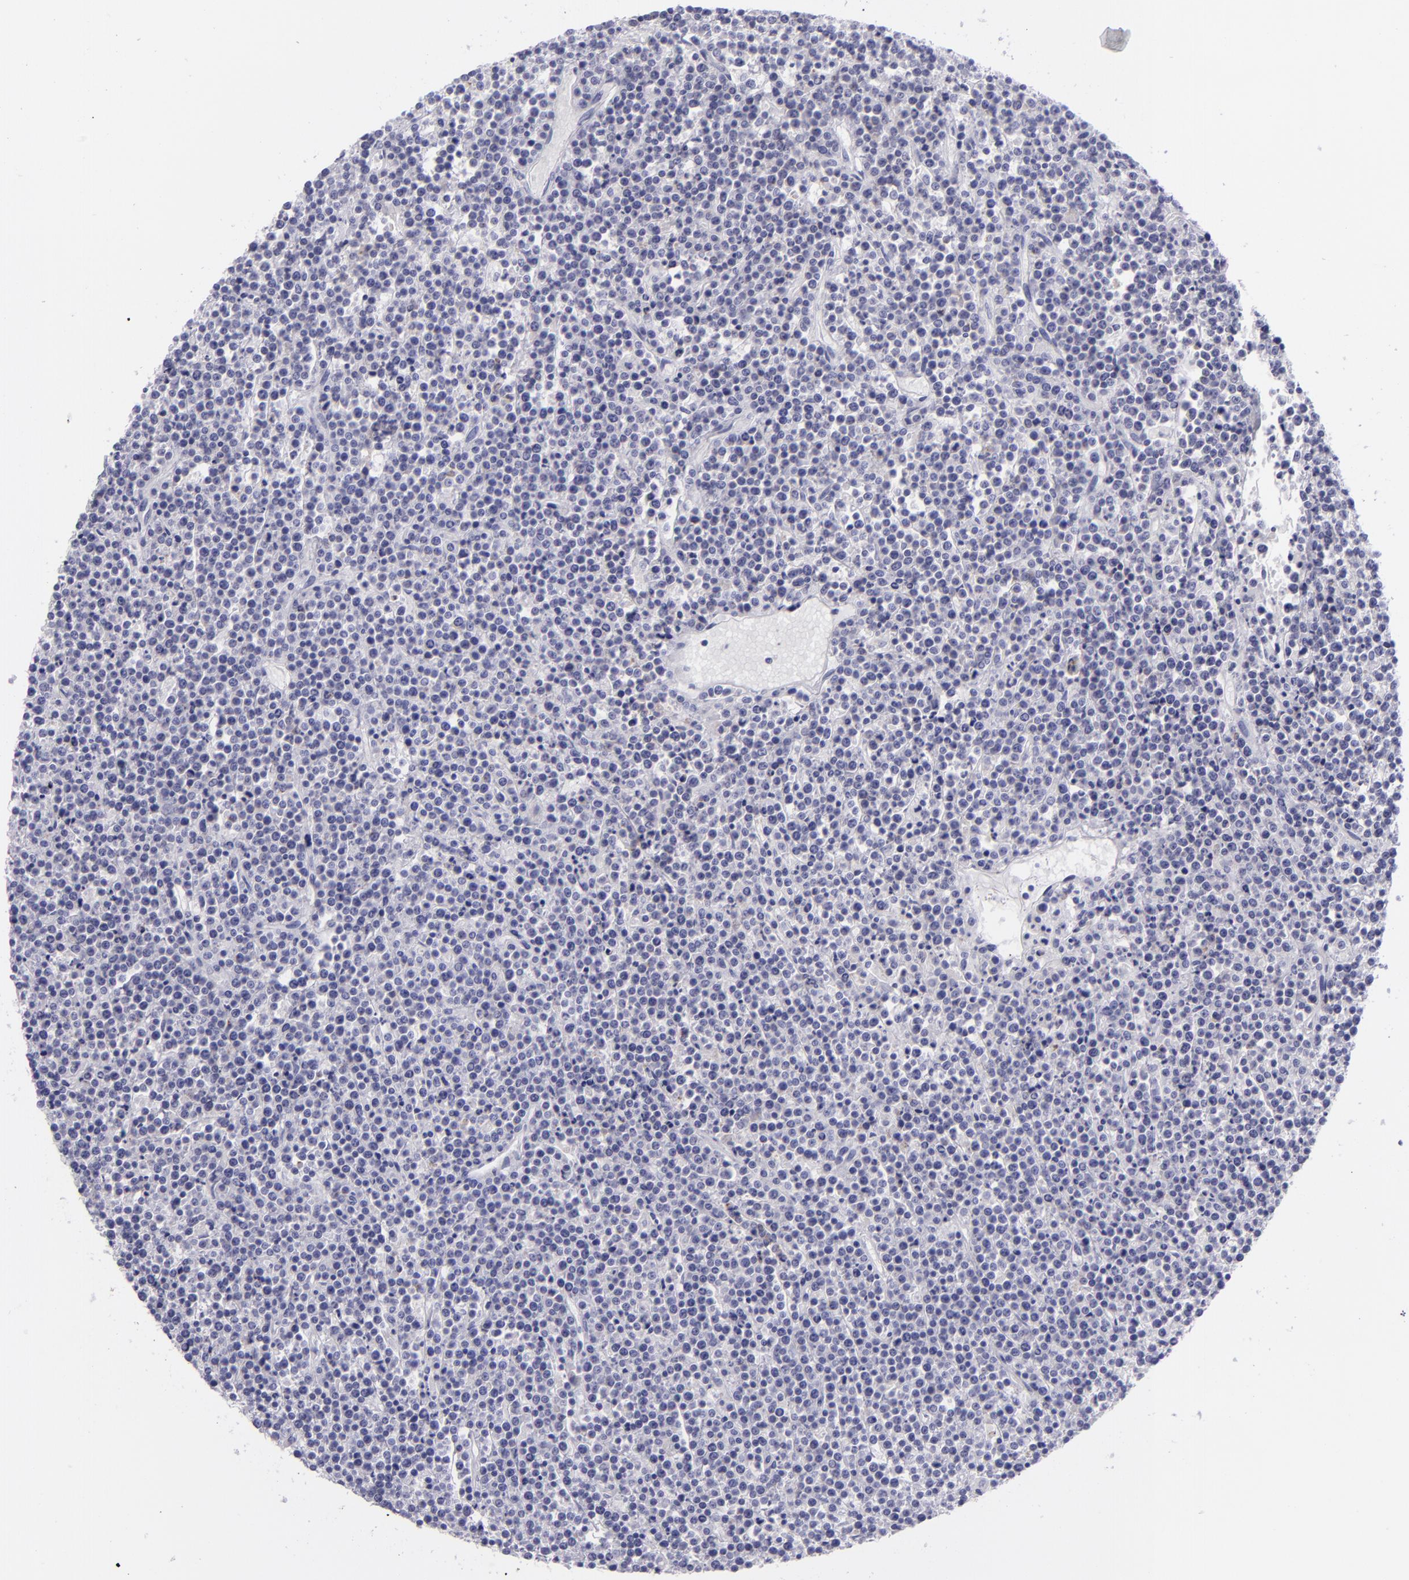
{"staining": {"intensity": "negative", "quantity": "none", "location": "none"}, "tissue": "lymphoma", "cell_type": "Tumor cells", "image_type": "cancer", "snomed": [{"axis": "morphology", "description": "Malignant lymphoma, non-Hodgkin's type, High grade"}, {"axis": "topography", "description": "Ovary"}], "caption": "Tumor cells are negative for brown protein staining in lymphoma.", "gene": "CD22", "patient": {"sex": "female", "age": 56}}